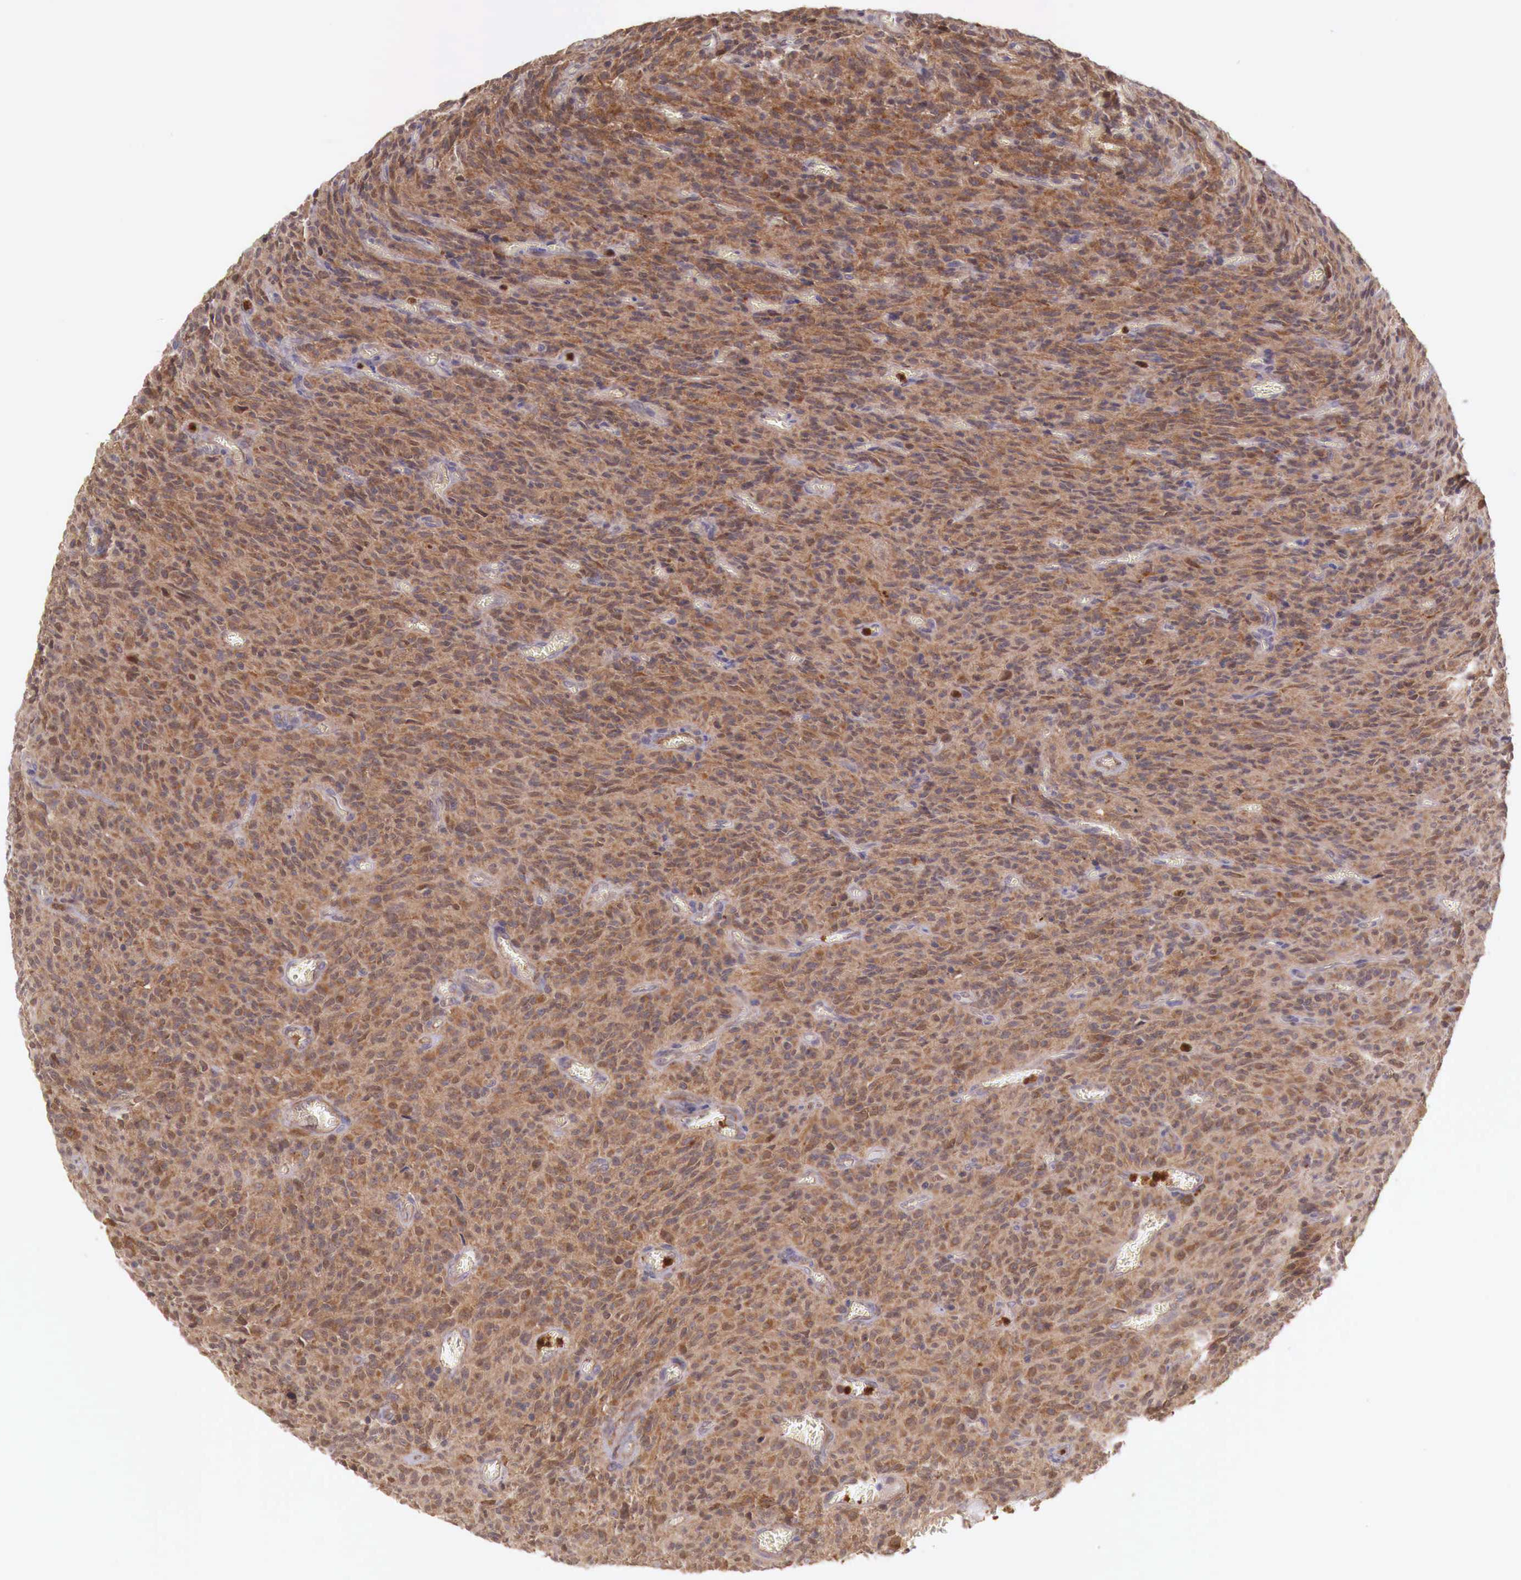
{"staining": {"intensity": "negative", "quantity": "none", "location": "none"}, "tissue": "glioma", "cell_type": "Tumor cells", "image_type": "cancer", "snomed": [{"axis": "morphology", "description": "Glioma, malignant, High grade"}, {"axis": "topography", "description": "Brain"}], "caption": "Immunohistochemistry (IHC) photomicrograph of neoplastic tissue: human glioma stained with DAB (3,3'-diaminobenzidine) displays no significant protein positivity in tumor cells. (IHC, brightfield microscopy, high magnification).", "gene": "GAB2", "patient": {"sex": "male", "age": 56}}